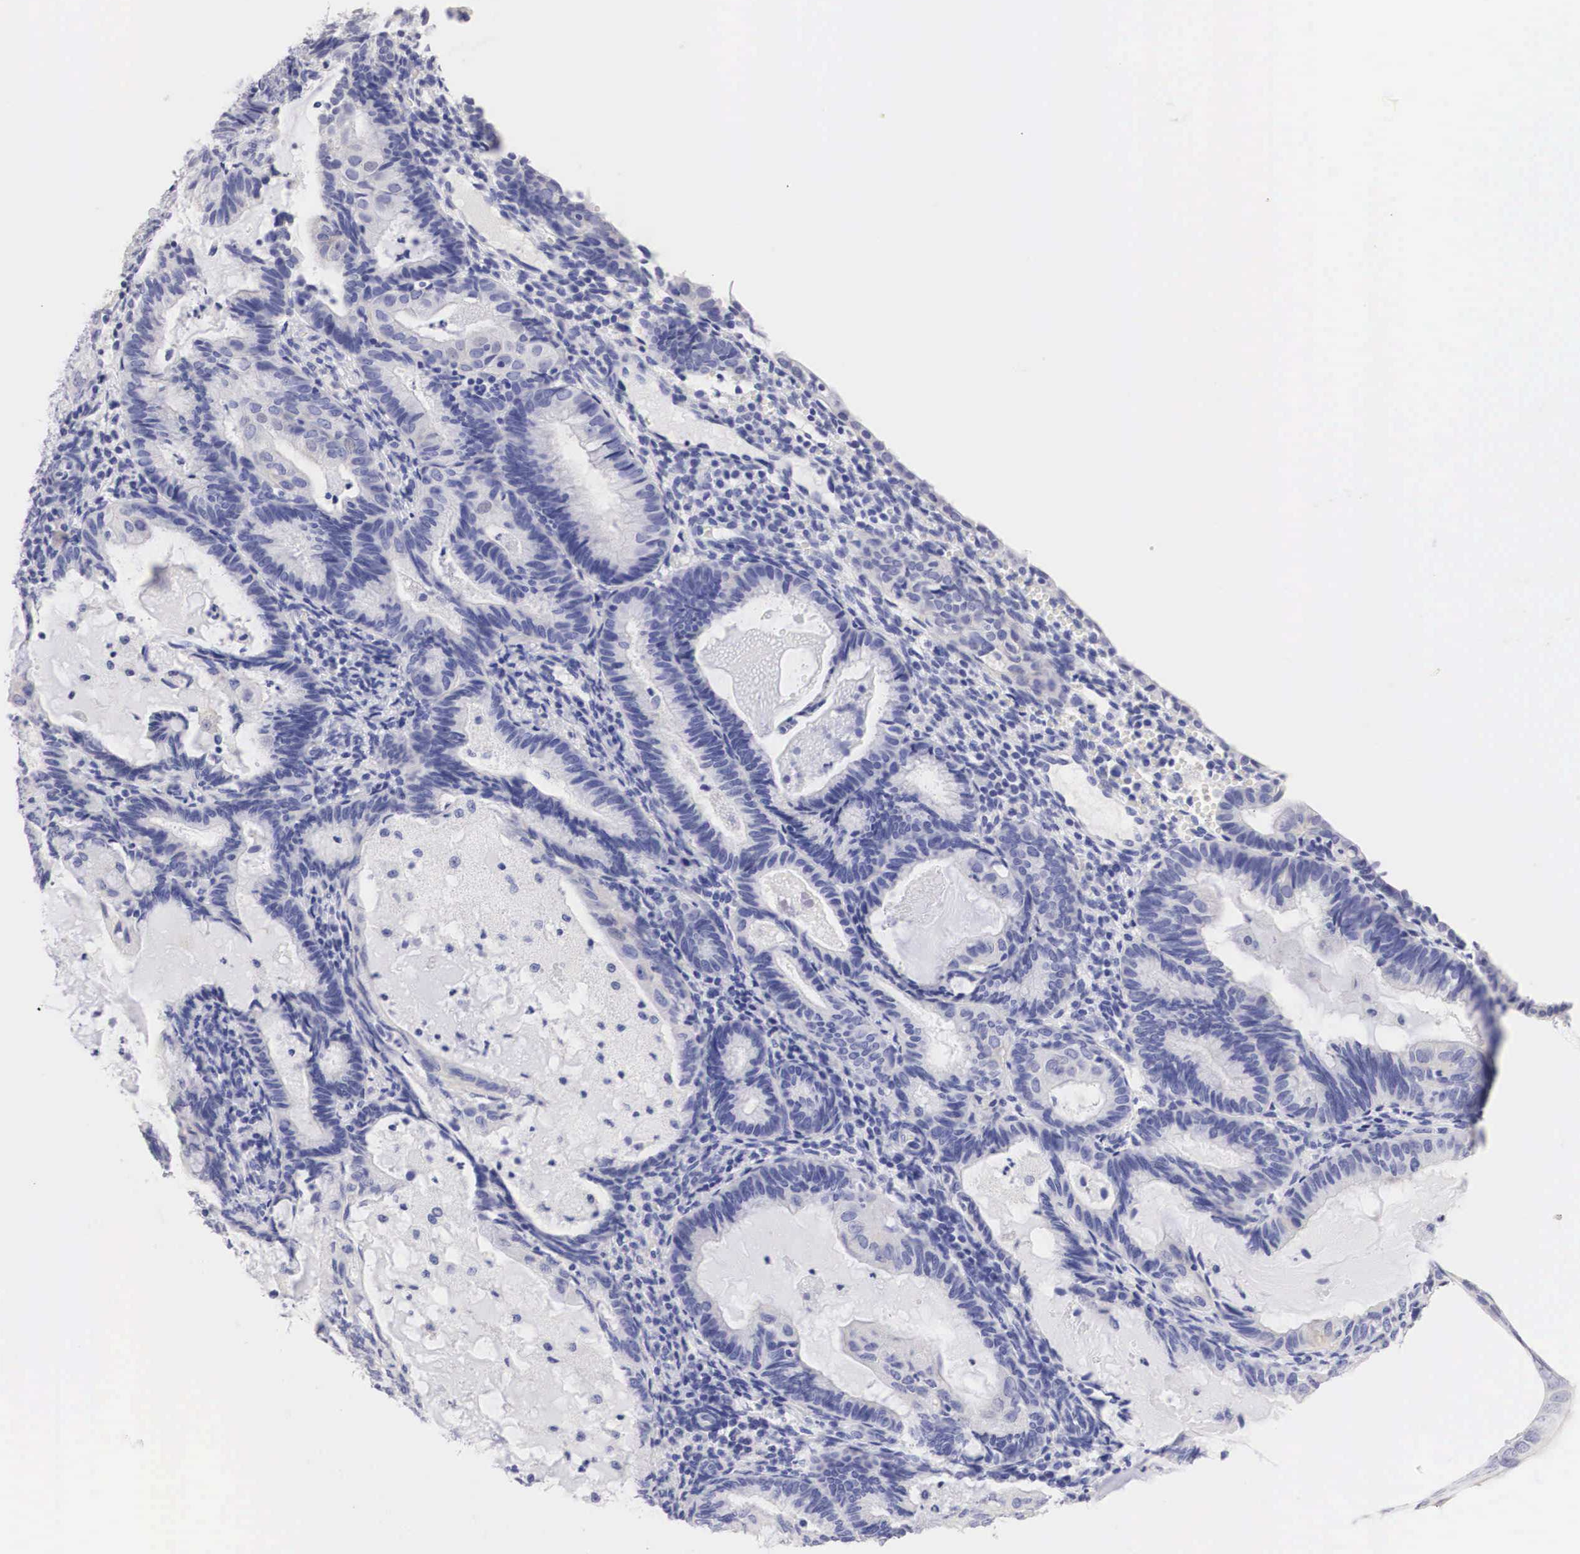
{"staining": {"intensity": "negative", "quantity": "none", "location": "none"}, "tissue": "endometrial cancer", "cell_type": "Tumor cells", "image_type": "cancer", "snomed": [{"axis": "morphology", "description": "Adenocarcinoma, NOS"}, {"axis": "topography", "description": "Endometrium"}], "caption": "DAB (3,3'-diaminobenzidine) immunohistochemical staining of endometrial cancer (adenocarcinoma) reveals no significant staining in tumor cells.", "gene": "ERBB2", "patient": {"sex": "female", "age": 63}}